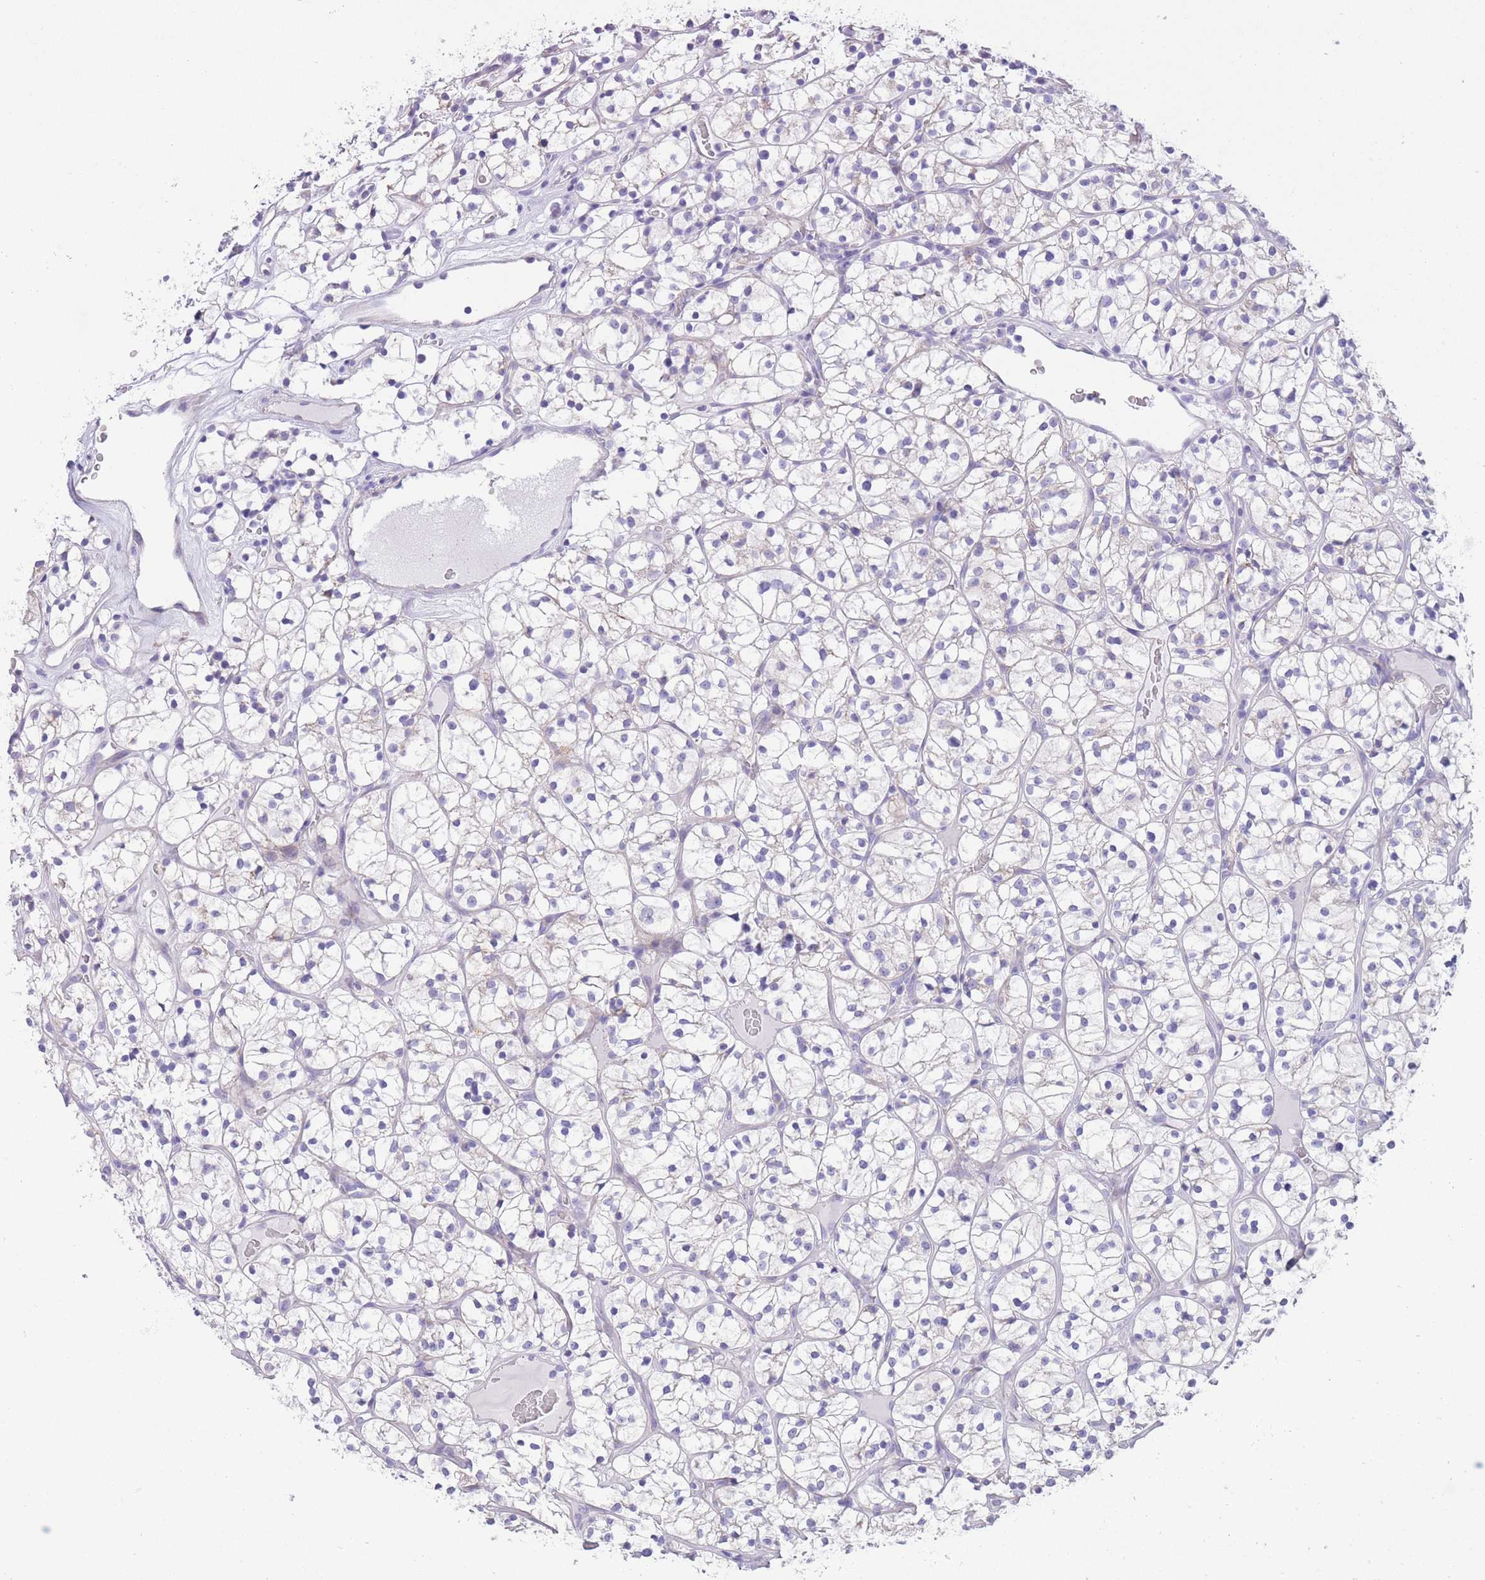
{"staining": {"intensity": "negative", "quantity": "none", "location": "none"}, "tissue": "renal cancer", "cell_type": "Tumor cells", "image_type": "cancer", "snomed": [{"axis": "morphology", "description": "Adenocarcinoma, NOS"}, {"axis": "topography", "description": "Kidney"}], "caption": "Immunohistochemistry (IHC) micrograph of neoplastic tissue: renal adenocarcinoma stained with DAB (3,3'-diaminobenzidine) demonstrates no significant protein staining in tumor cells.", "gene": "QTRT1", "patient": {"sex": "female", "age": 64}}